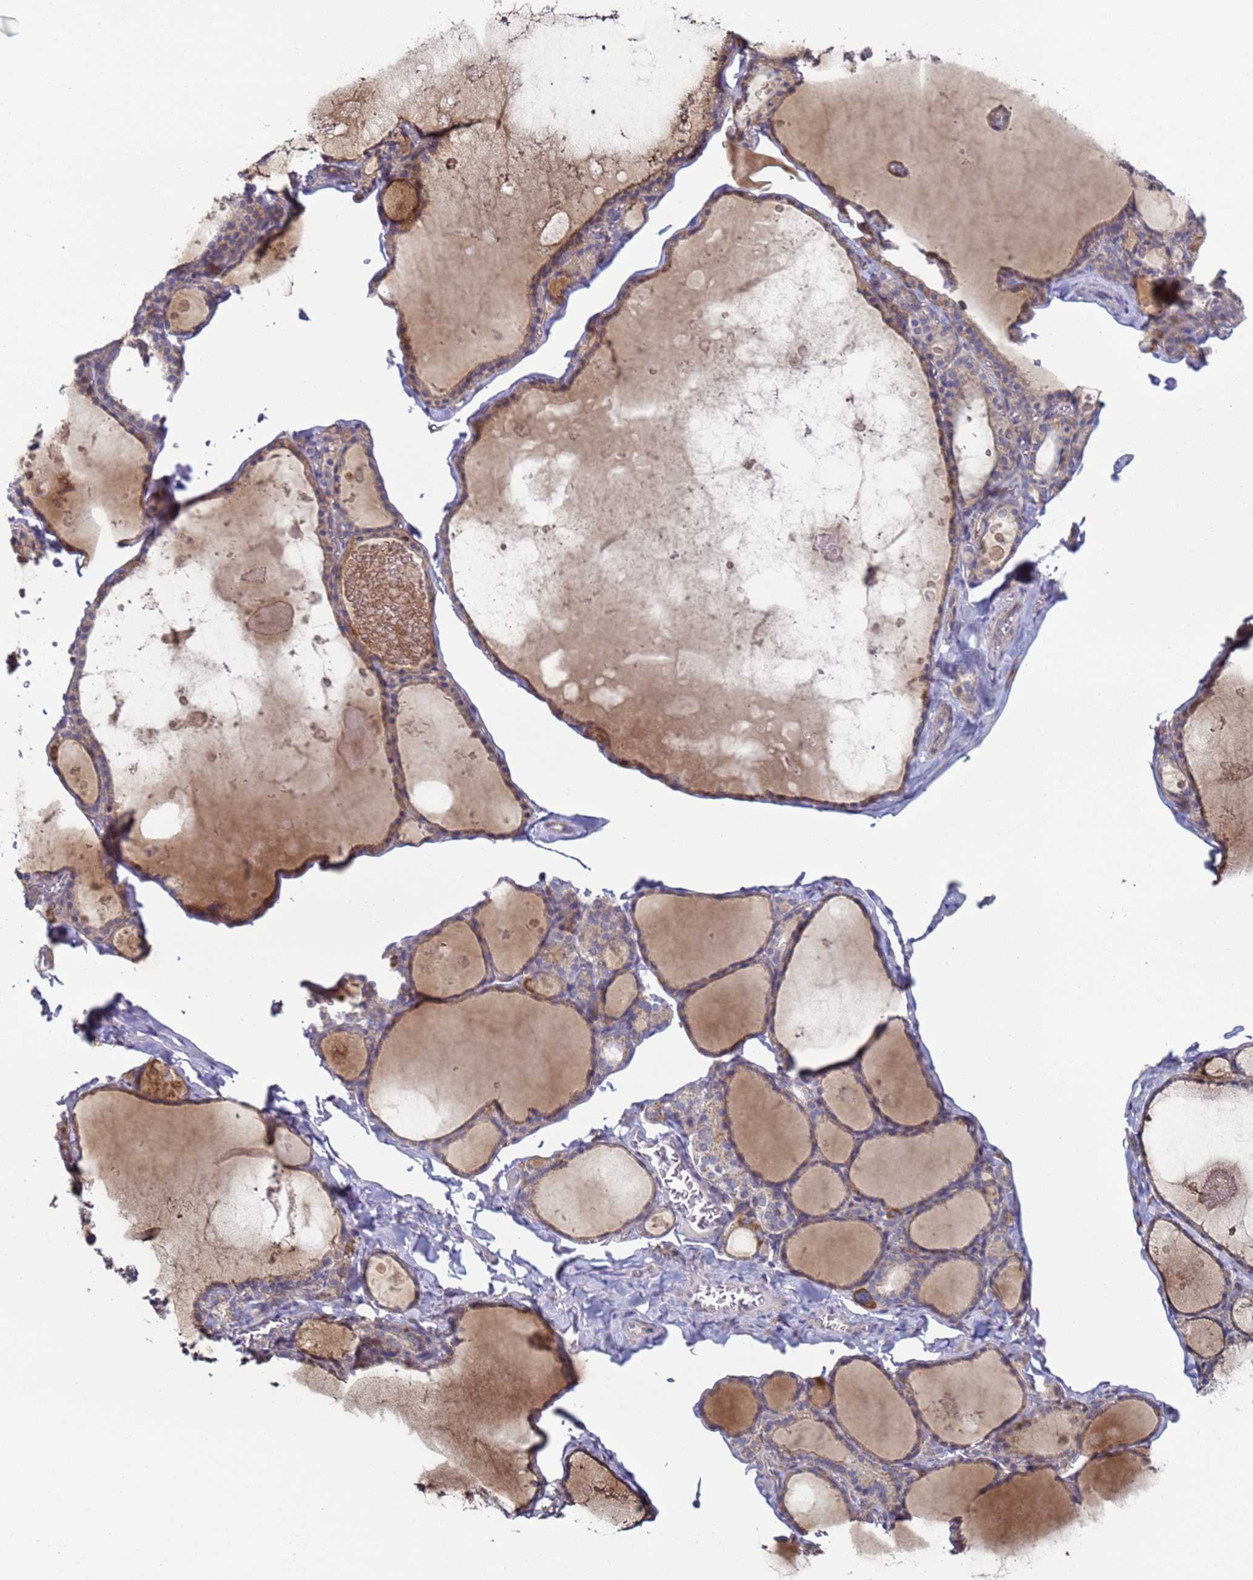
{"staining": {"intensity": "weak", "quantity": "25%-75%", "location": "cytoplasmic/membranous"}, "tissue": "thyroid gland", "cell_type": "Glandular cells", "image_type": "normal", "snomed": [{"axis": "morphology", "description": "Normal tissue, NOS"}, {"axis": "topography", "description": "Thyroid gland"}], "caption": "Protein staining displays weak cytoplasmic/membranous staining in about 25%-75% of glandular cells in benign thyroid gland.", "gene": "DIP2B", "patient": {"sex": "male", "age": 56}}